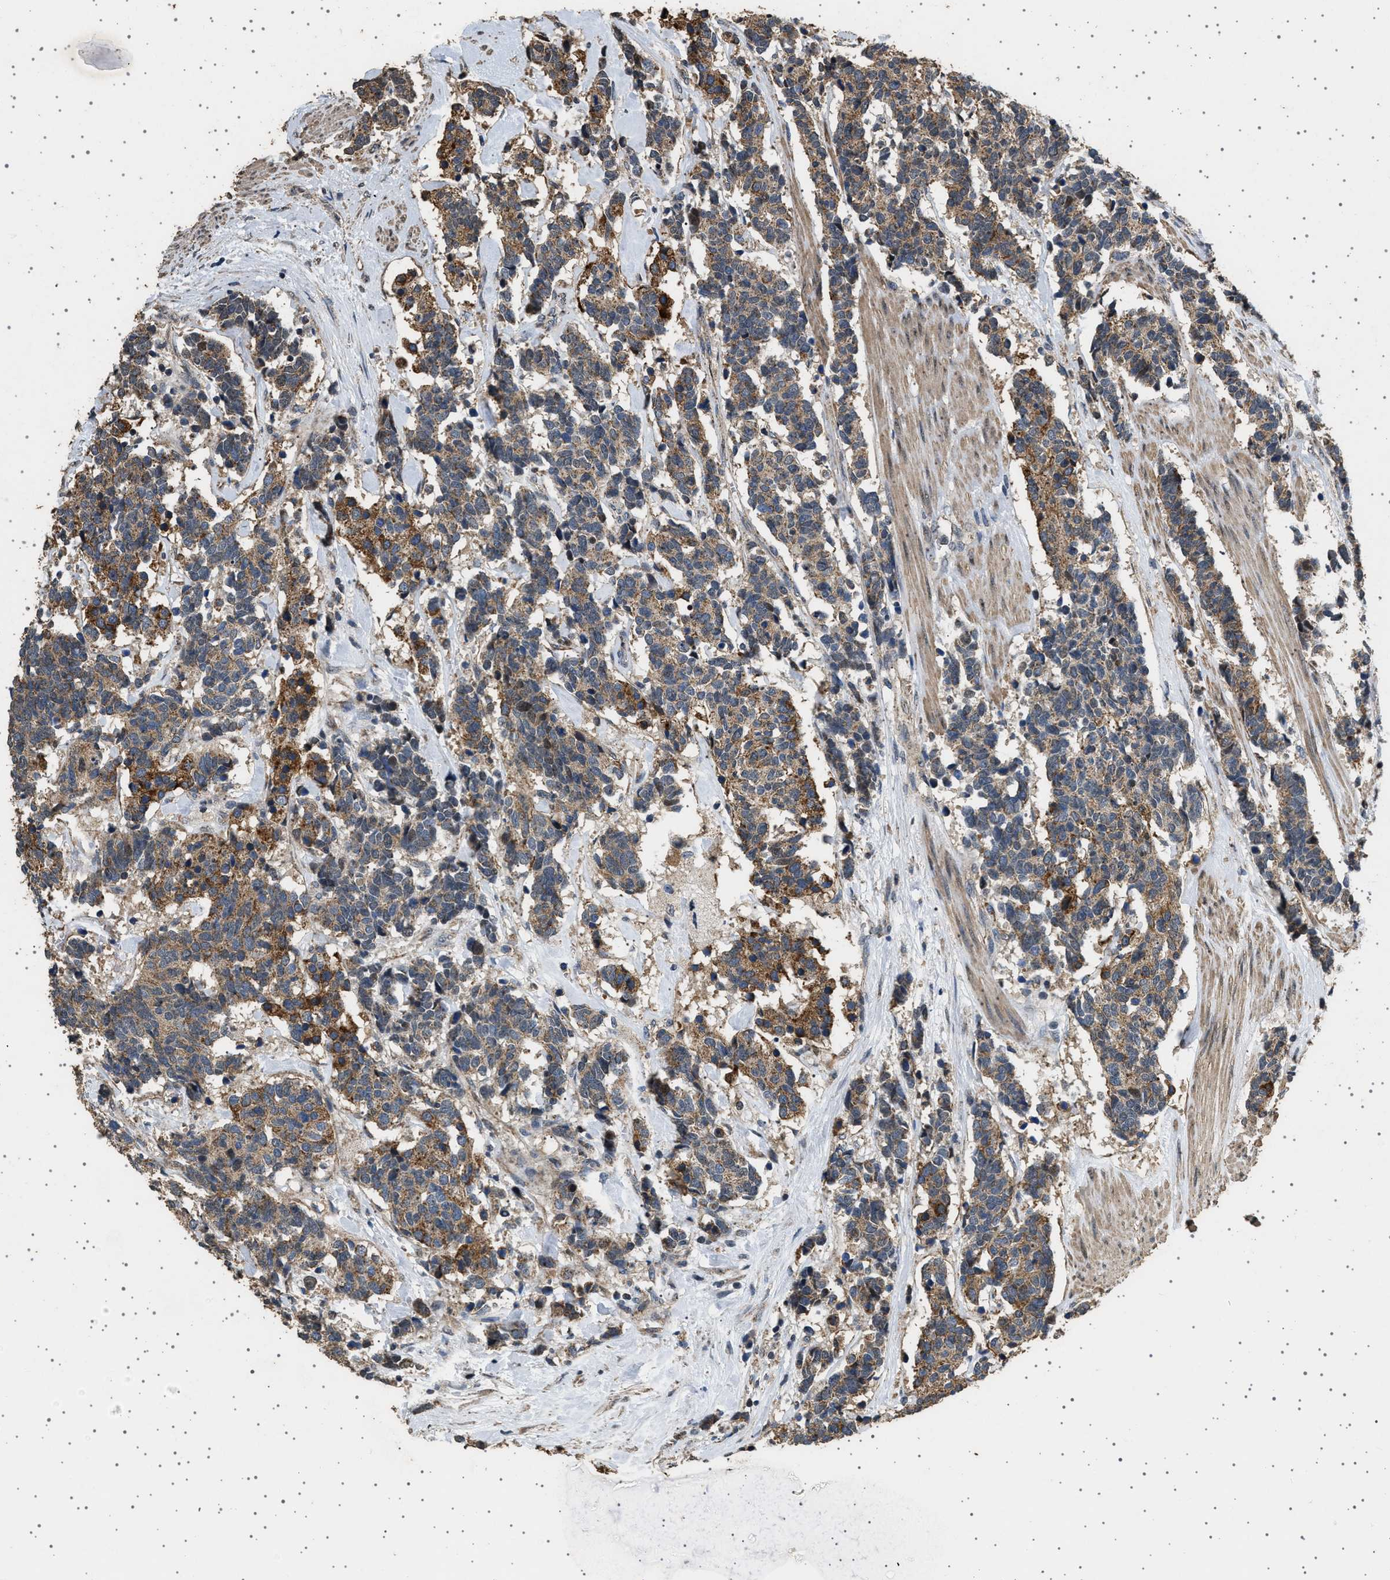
{"staining": {"intensity": "moderate", "quantity": ">75%", "location": "cytoplasmic/membranous"}, "tissue": "carcinoid", "cell_type": "Tumor cells", "image_type": "cancer", "snomed": [{"axis": "morphology", "description": "Carcinoma, NOS"}, {"axis": "morphology", "description": "Carcinoid, malignant, NOS"}, {"axis": "topography", "description": "Urinary bladder"}], "caption": "A brown stain labels moderate cytoplasmic/membranous expression of a protein in carcinoid tumor cells.", "gene": "KCNA4", "patient": {"sex": "male", "age": 57}}